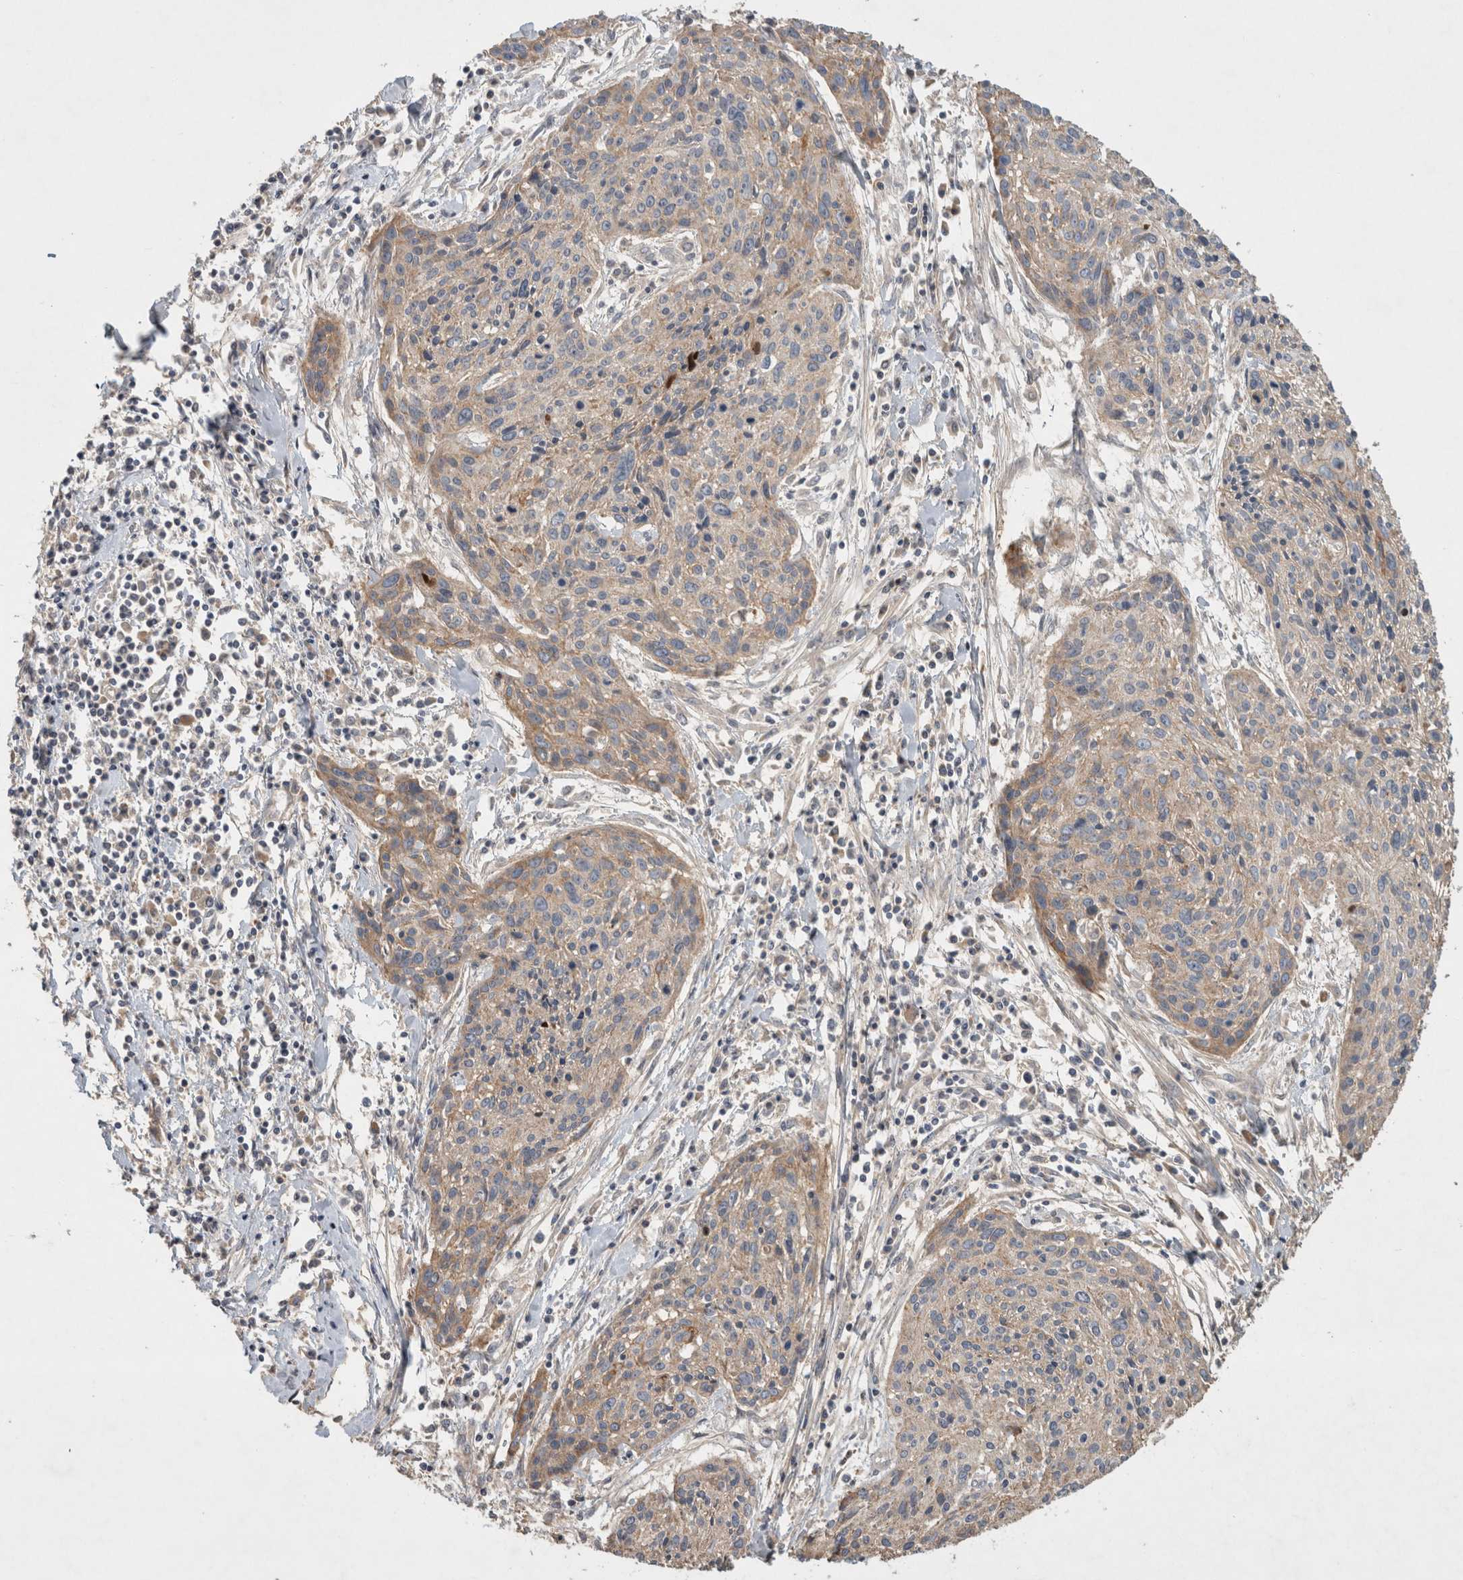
{"staining": {"intensity": "weak", "quantity": ">75%", "location": "cytoplasmic/membranous"}, "tissue": "cervical cancer", "cell_type": "Tumor cells", "image_type": "cancer", "snomed": [{"axis": "morphology", "description": "Squamous cell carcinoma, NOS"}, {"axis": "topography", "description": "Cervix"}], "caption": "Immunohistochemistry of cervical squamous cell carcinoma exhibits low levels of weak cytoplasmic/membranous positivity in approximately >75% of tumor cells. (brown staining indicates protein expression, while blue staining denotes nuclei).", "gene": "SERAC1", "patient": {"sex": "female", "age": 51}}